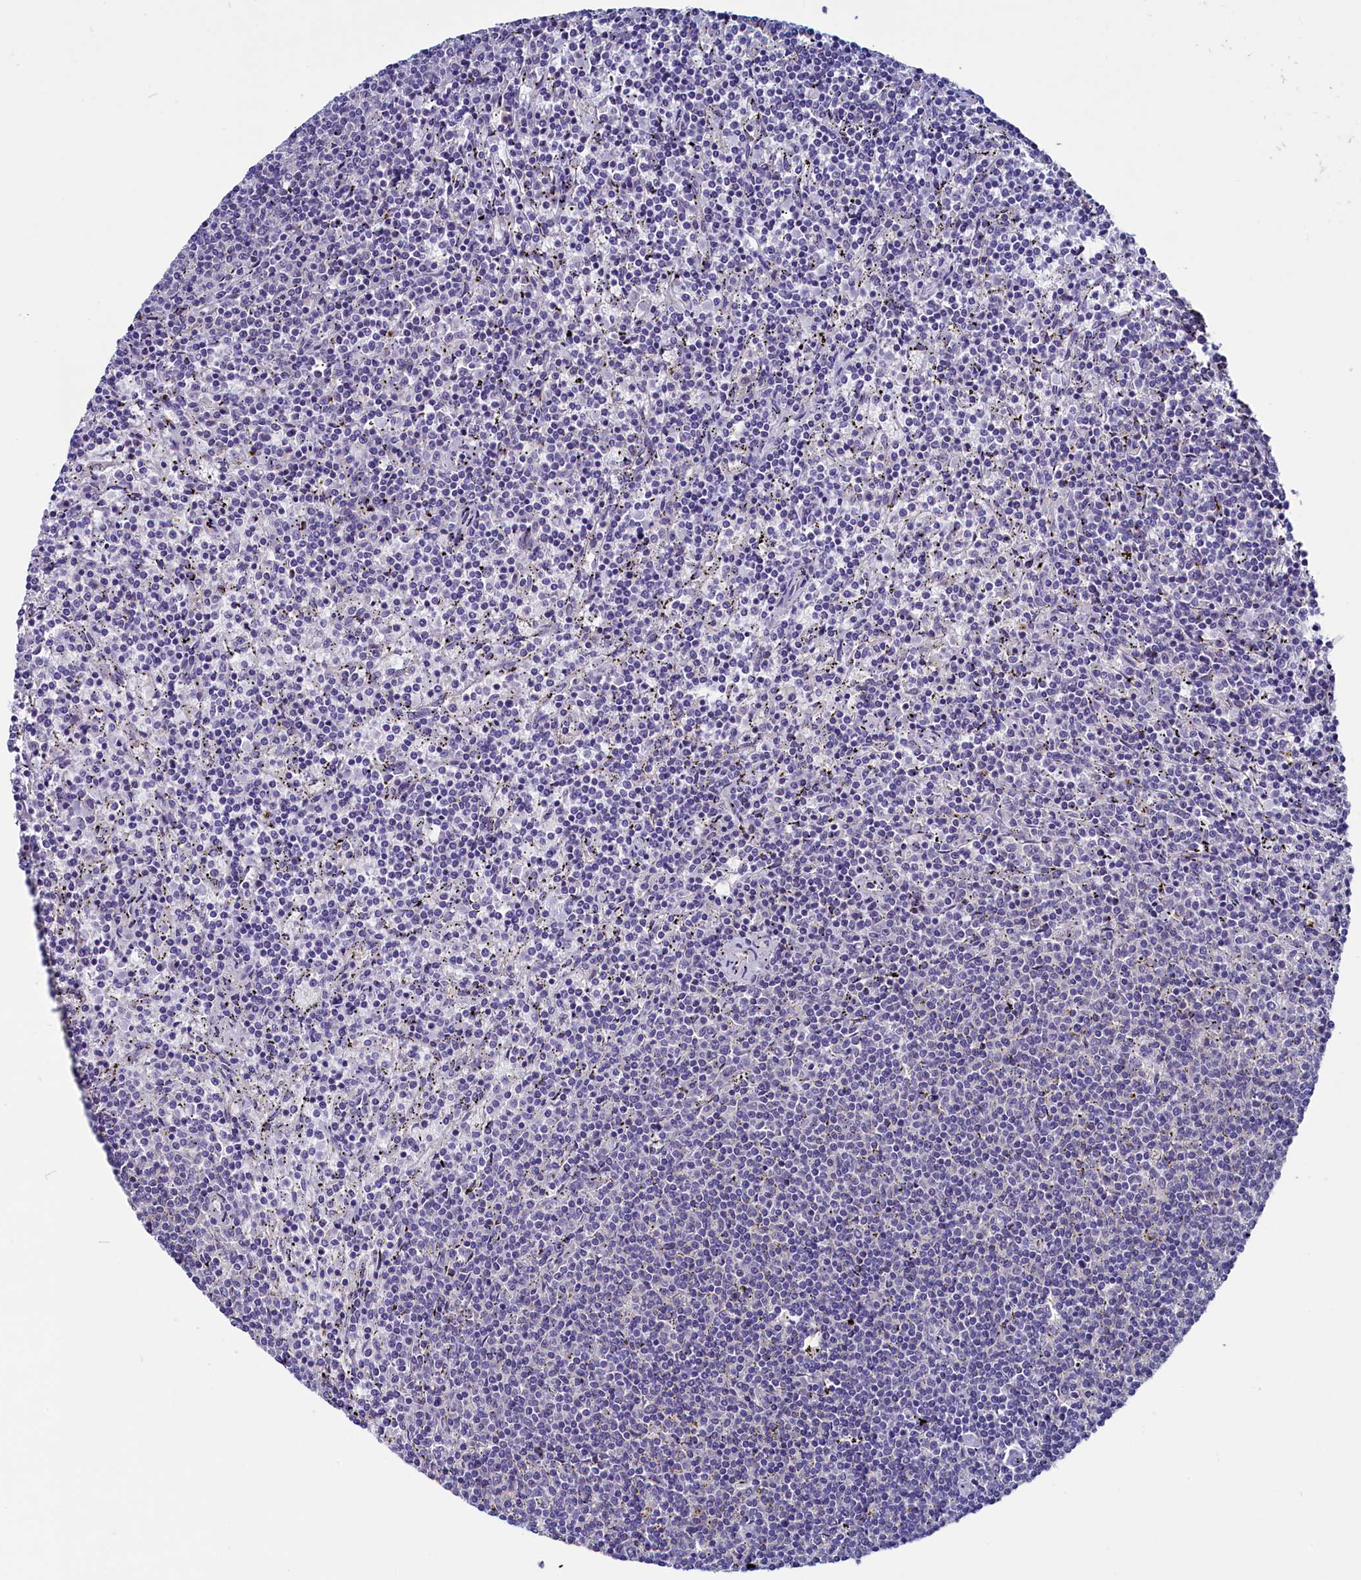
{"staining": {"intensity": "negative", "quantity": "none", "location": "none"}, "tissue": "lymphoma", "cell_type": "Tumor cells", "image_type": "cancer", "snomed": [{"axis": "morphology", "description": "Malignant lymphoma, non-Hodgkin's type, Low grade"}, {"axis": "topography", "description": "Spleen"}], "caption": "Tumor cells are negative for protein expression in human low-grade malignant lymphoma, non-Hodgkin's type.", "gene": "CIAPIN1", "patient": {"sex": "female", "age": 50}}